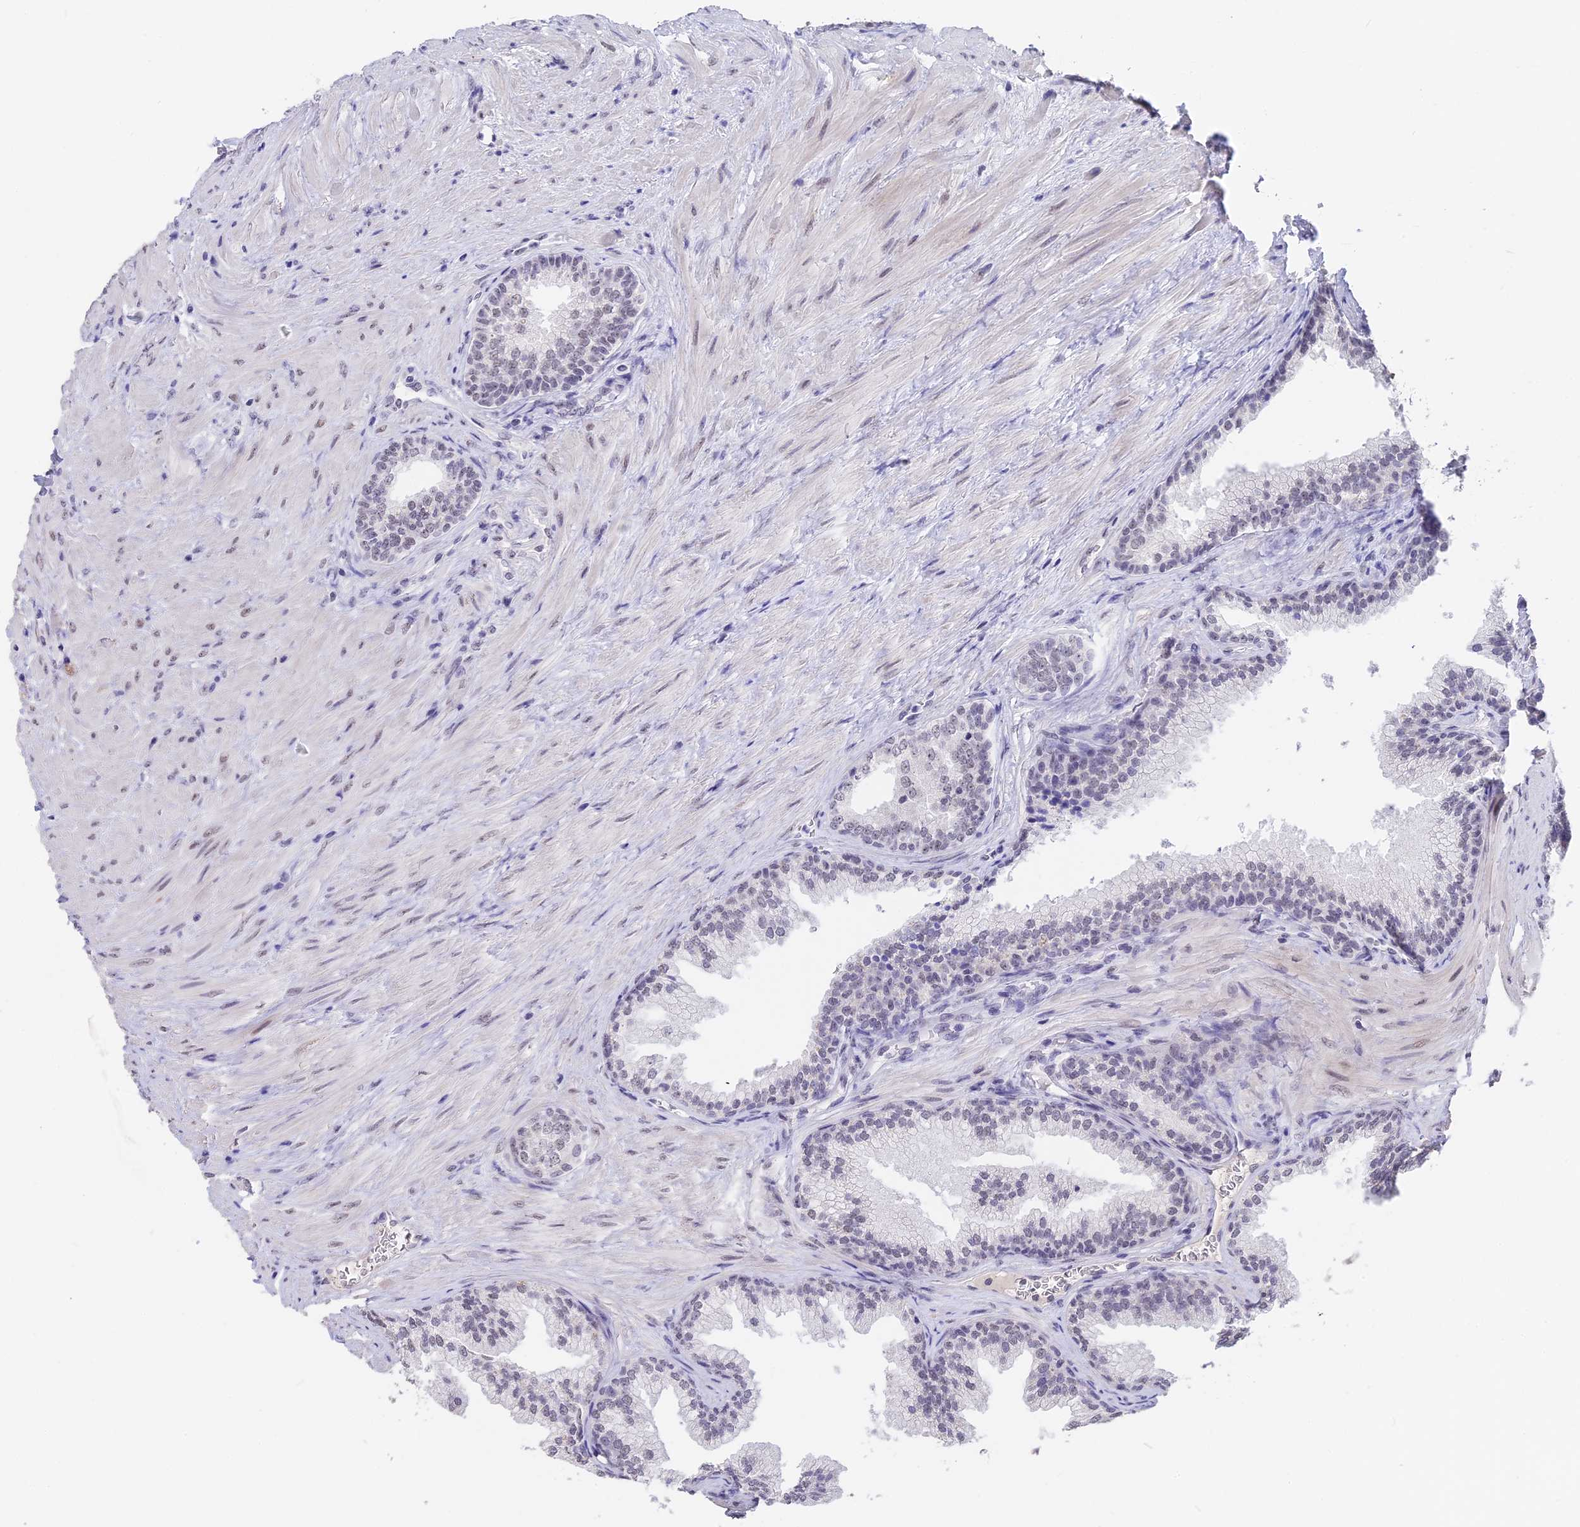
{"staining": {"intensity": "weak", "quantity": "<25%", "location": "nuclear"}, "tissue": "prostate", "cell_type": "Glandular cells", "image_type": "normal", "snomed": [{"axis": "morphology", "description": "Normal tissue, NOS"}, {"axis": "topography", "description": "Prostate"}], "caption": "Photomicrograph shows no significant protein staining in glandular cells of unremarkable prostate.", "gene": "SETD2", "patient": {"sex": "male", "age": 76}}